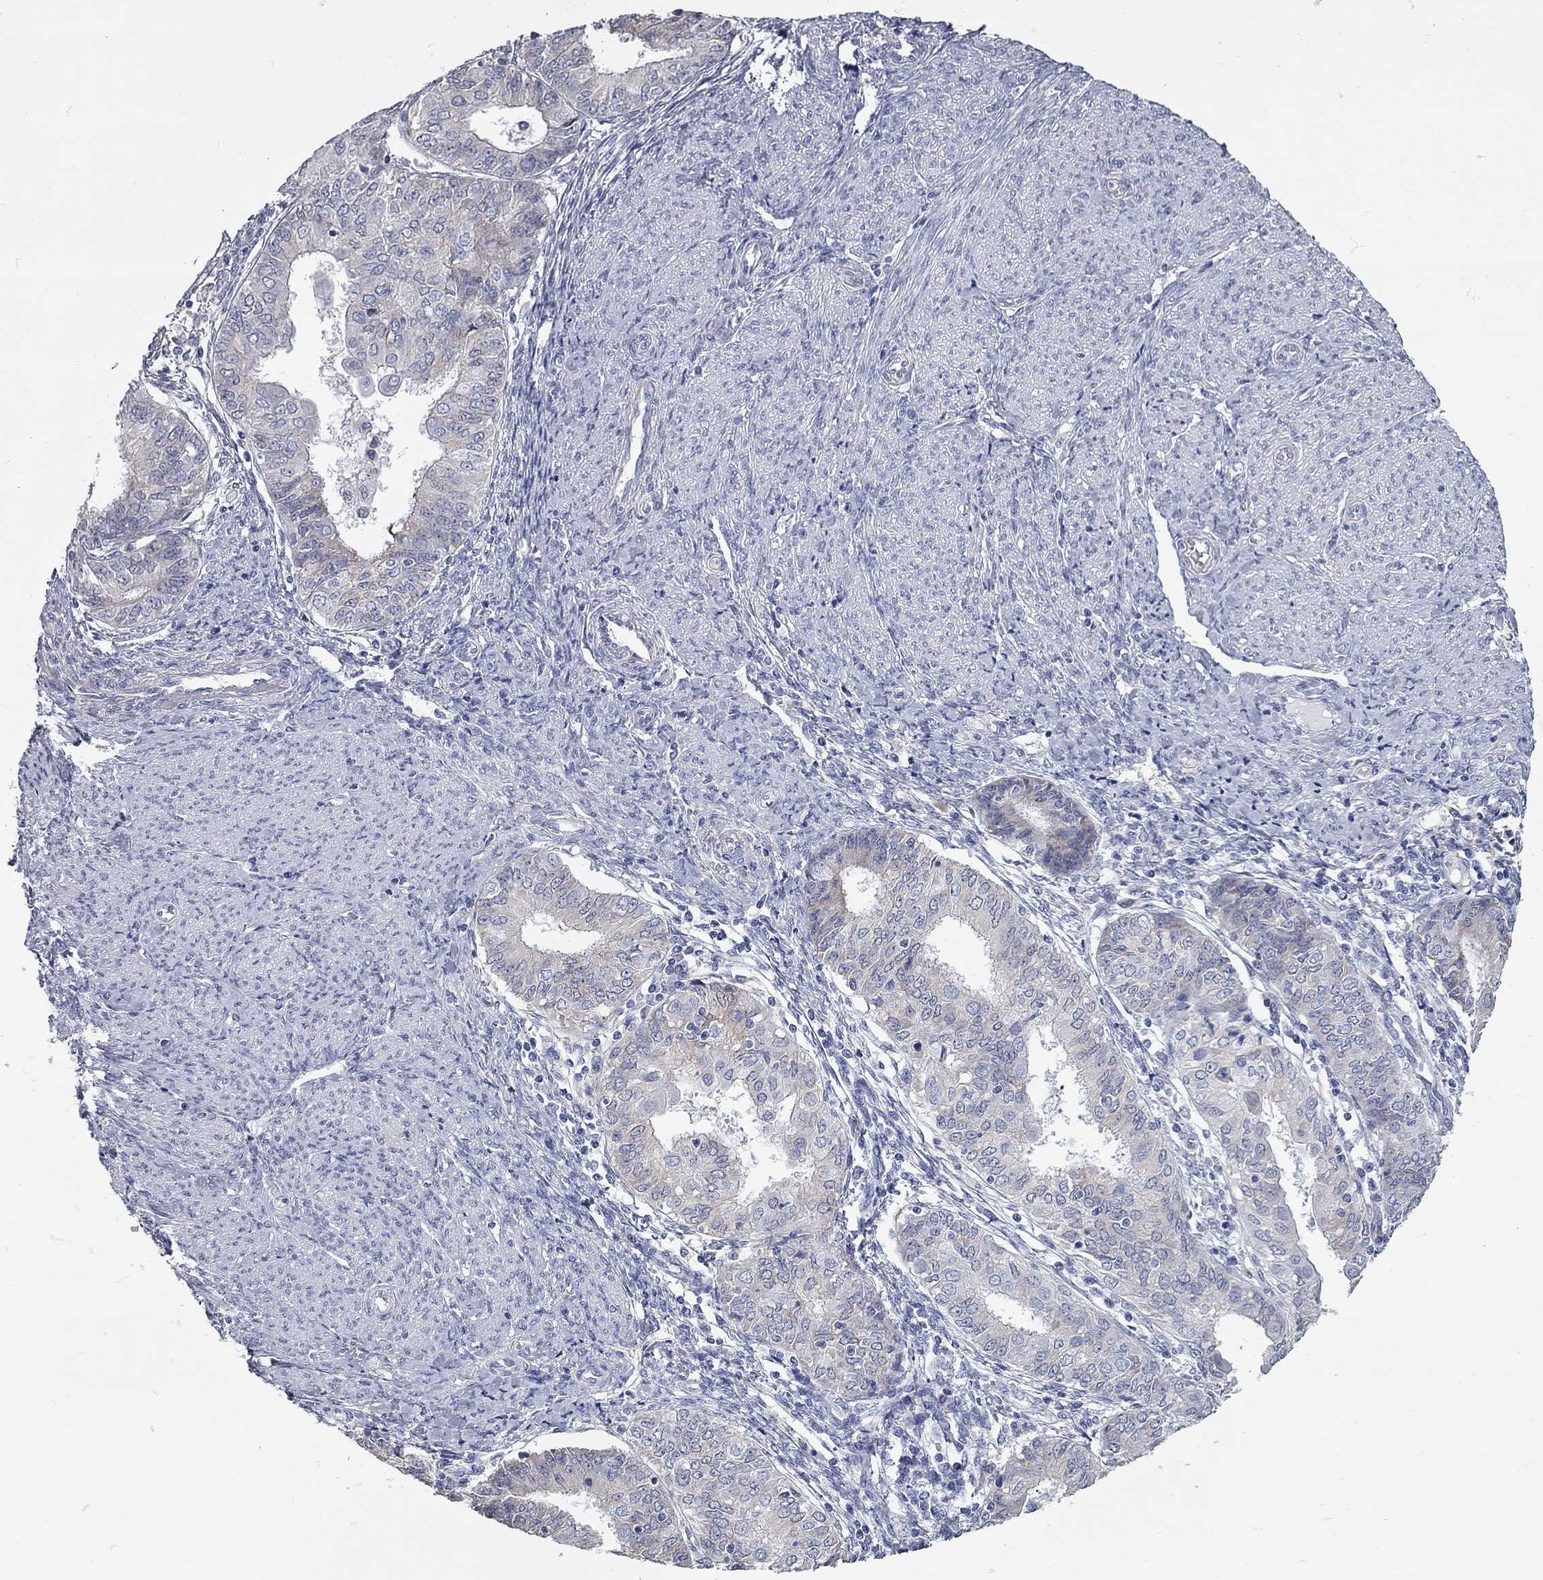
{"staining": {"intensity": "negative", "quantity": "none", "location": "none"}, "tissue": "endometrial cancer", "cell_type": "Tumor cells", "image_type": "cancer", "snomed": [{"axis": "morphology", "description": "Adenocarcinoma, NOS"}, {"axis": "topography", "description": "Endometrium"}], "caption": "The photomicrograph reveals no significant staining in tumor cells of endometrial cancer. (DAB IHC visualized using brightfield microscopy, high magnification).", "gene": "XAGE2", "patient": {"sex": "female", "age": 68}}